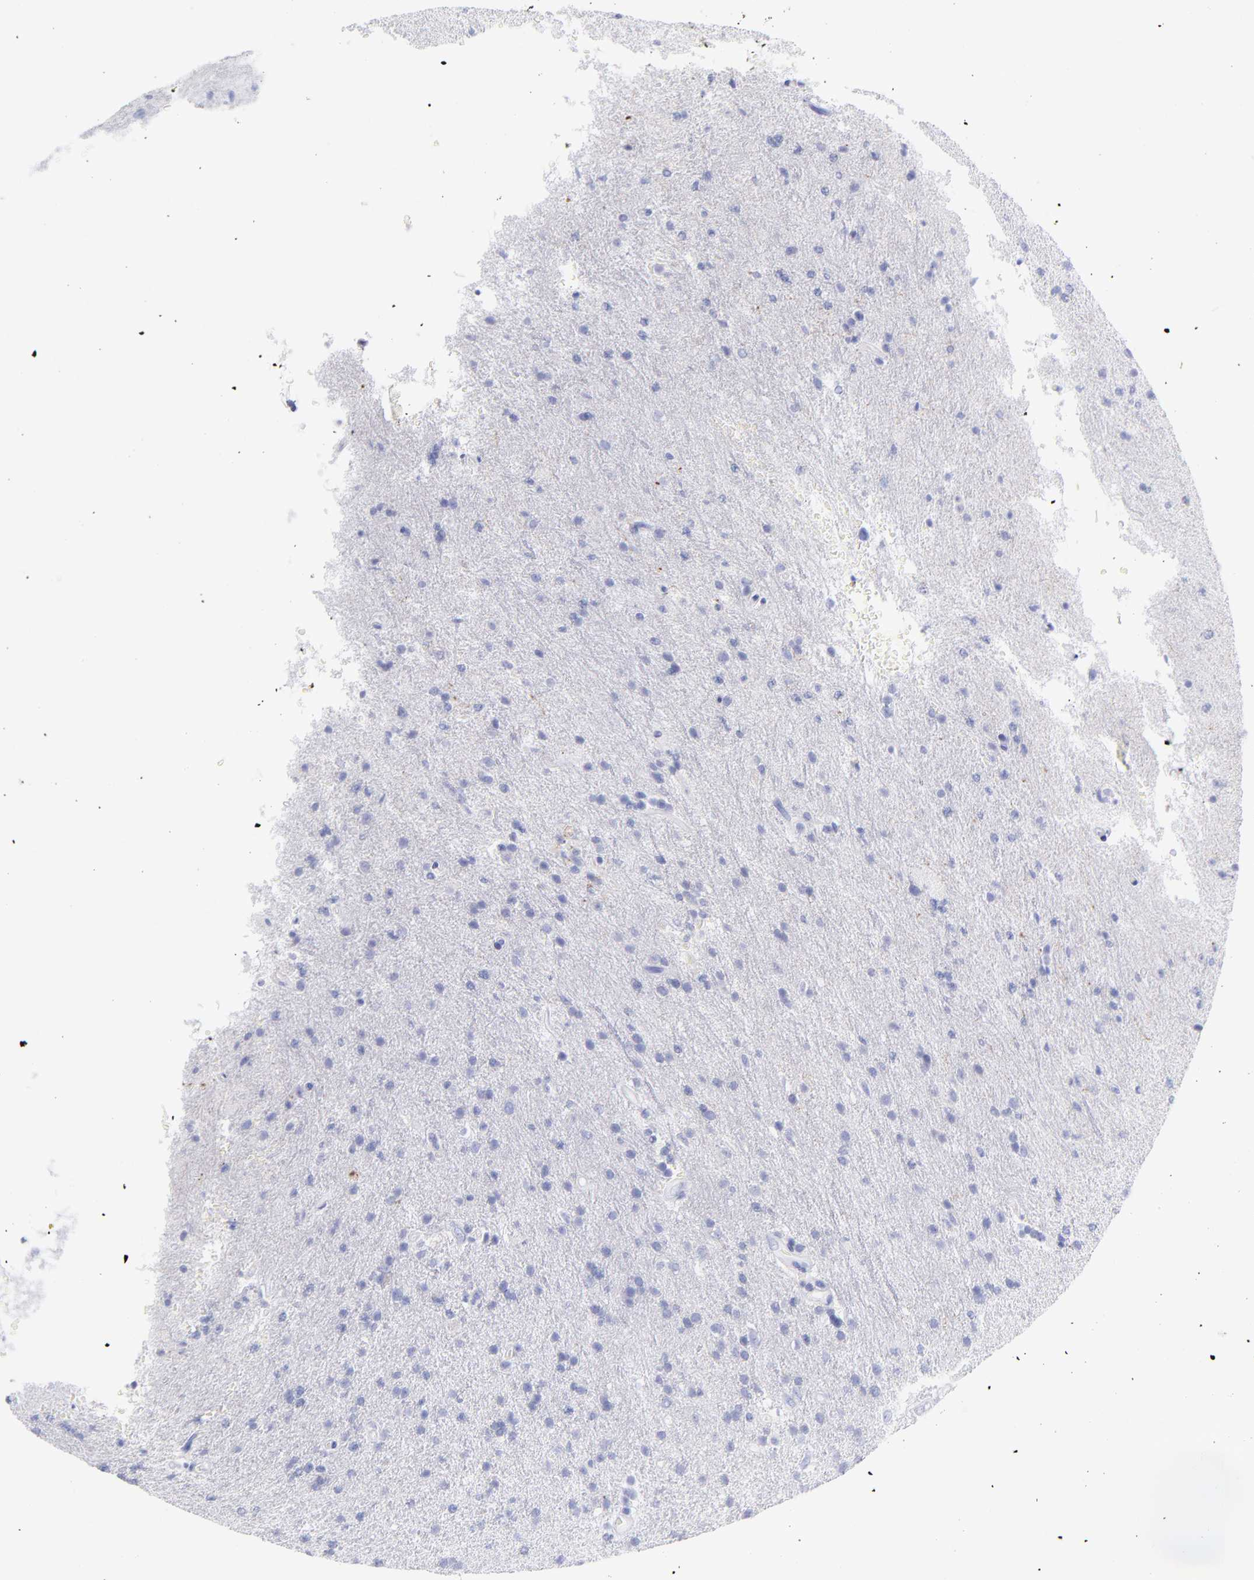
{"staining": {"intensity": "negative", "quantity": "none", "location": "none"}, "tissue": "glioma", "cell_type": "Tumor cells", "image_type": "cancer", "snomed": [{"axis": "morphology", "description": "Glioma, malignant, High grade"}, {"axis": "topography", "description": "Brain"}], "caption": "Glioma was stained to show a protein in brown. There is no significant staining in tumor cells.", "gene": "SCGN", "patient": {"sex": "male", "age": 33}}